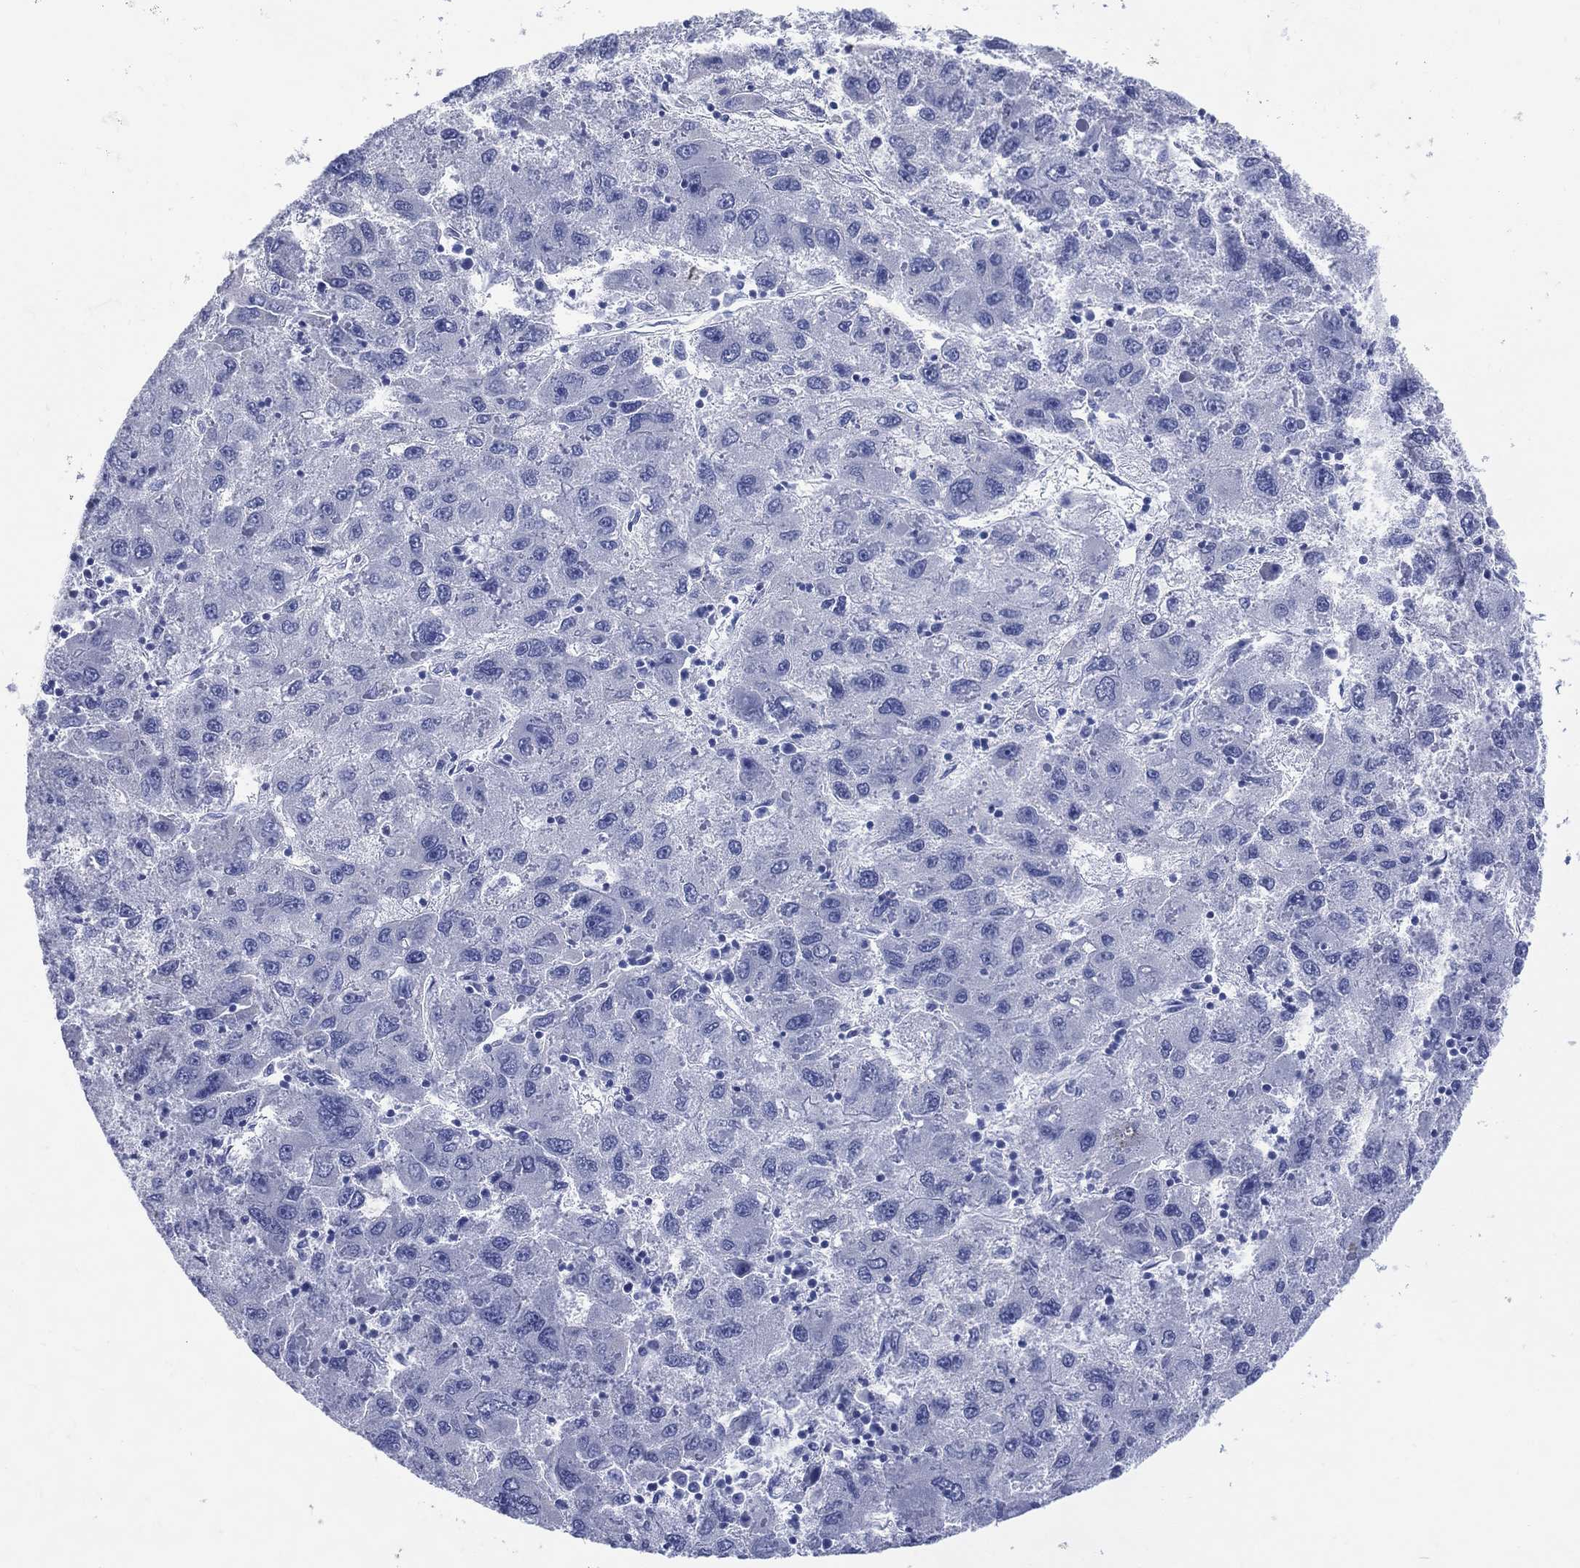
{"staining": {"intensity": "negative", "quantity": "none", "location": "none"}, "tissue": "liver cancer", "cell_type": "Tumor cells", "image_type": "cancer", "snomed": [{"axis": "morphology", "description": "Carcinoma, Hepatocellular, NOS"}, {"axis": "topography", "description": "Liver"}], "caption": "A micrograph of human liver hepatocellular carcinoma is negative for staining in tumor cells.", "gene": "LRRD1", "patient": {"sex": "male", "age": 75}}